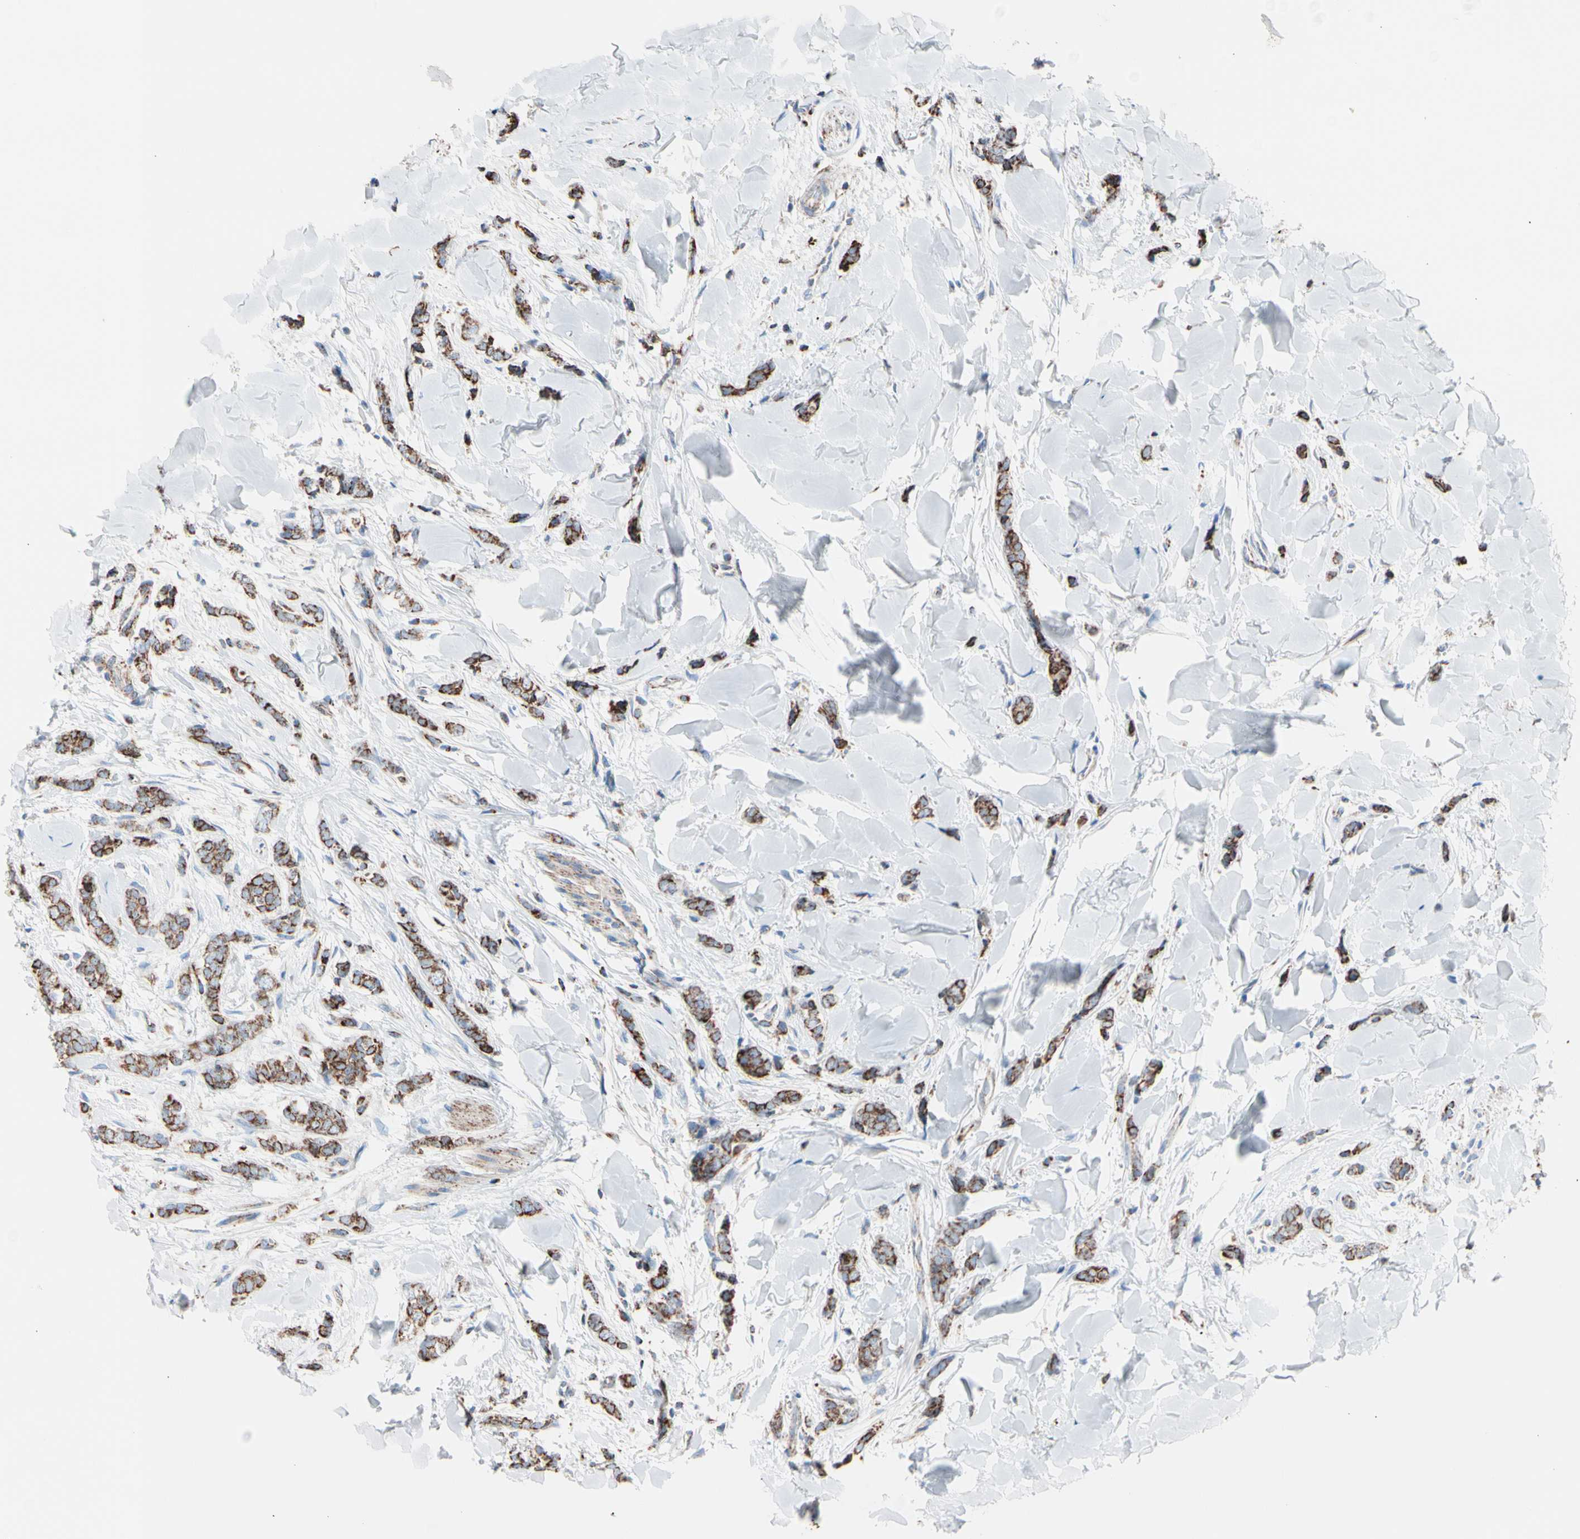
{"staining": {"intensity": "strong", "quantity": ">75%", "location": "cytoplasmic/membranous"}, "tissue": "breast cancer", "cell_type": "Tumor cells", "image_type": "cancer", "snomed": [{"axis": "morphology", "description": "Lobular carcinoma"}, {"axis": "topography", "description": "Skin"}, {"axis": "topography", "description": "Breast"}], "caption": "The image demonstrates staining of breast cancer (lobular carcinoma), revealing strong cytoplasmic/membranous protein expression (brown color) within tumor cells. (IHC, brightfield microscopy, high magnification).", "gene": "HK1", "patient": {"sex": "female", "age": 46}}